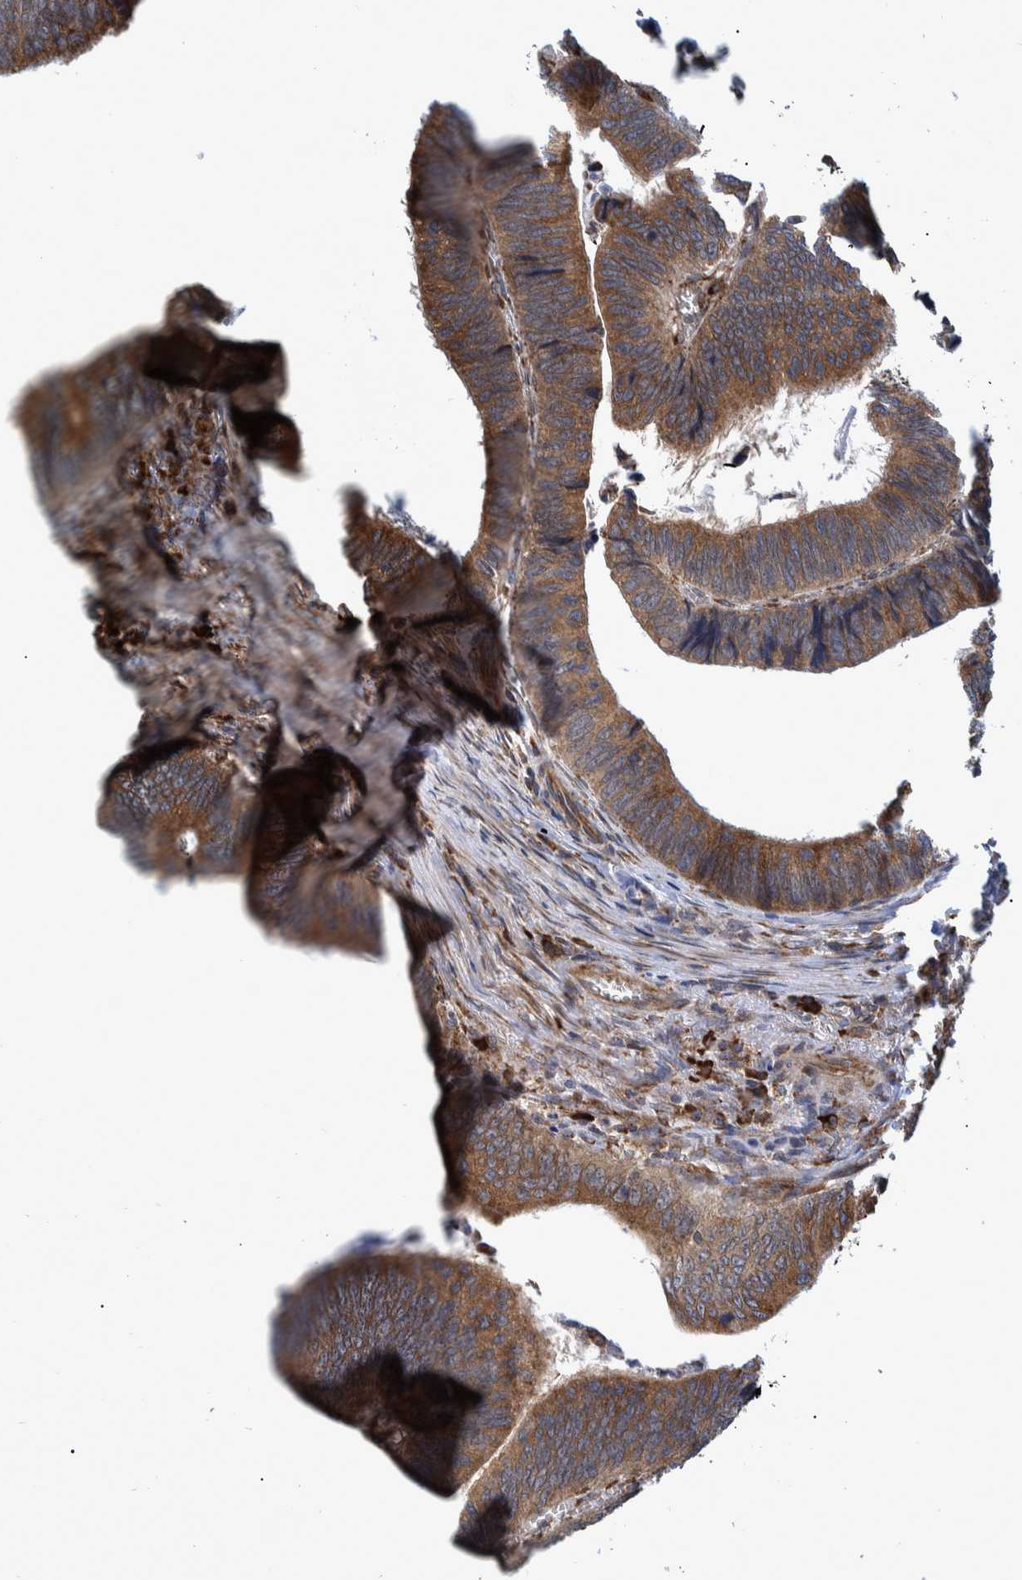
{"staining": {"intensity": "moderate", "quantity": ">75%", "location": "cytoplasmic/membranous"}, "tissue": "colorectal cancer", "cell_type": "Tumor cells", "image_type": "cancer", "snomed": [{"axis": "morphology", "description": "Inflammation, NOS"}, {"axis": "morphology", "description": "Adenocarcinoma, NOS"}, {"axis": "topography", "description": "Colon"}], "caption": "A high-resolution micrograph shows immunohistochemistry (IHC) staining of adenocarcinoma (colorectal), which shows moderate cytoplasmic/membranous expression in approximately >75% of tumor cells.", "gene": "SPAG5", "patient": {"sex": "male", "age": 72}}